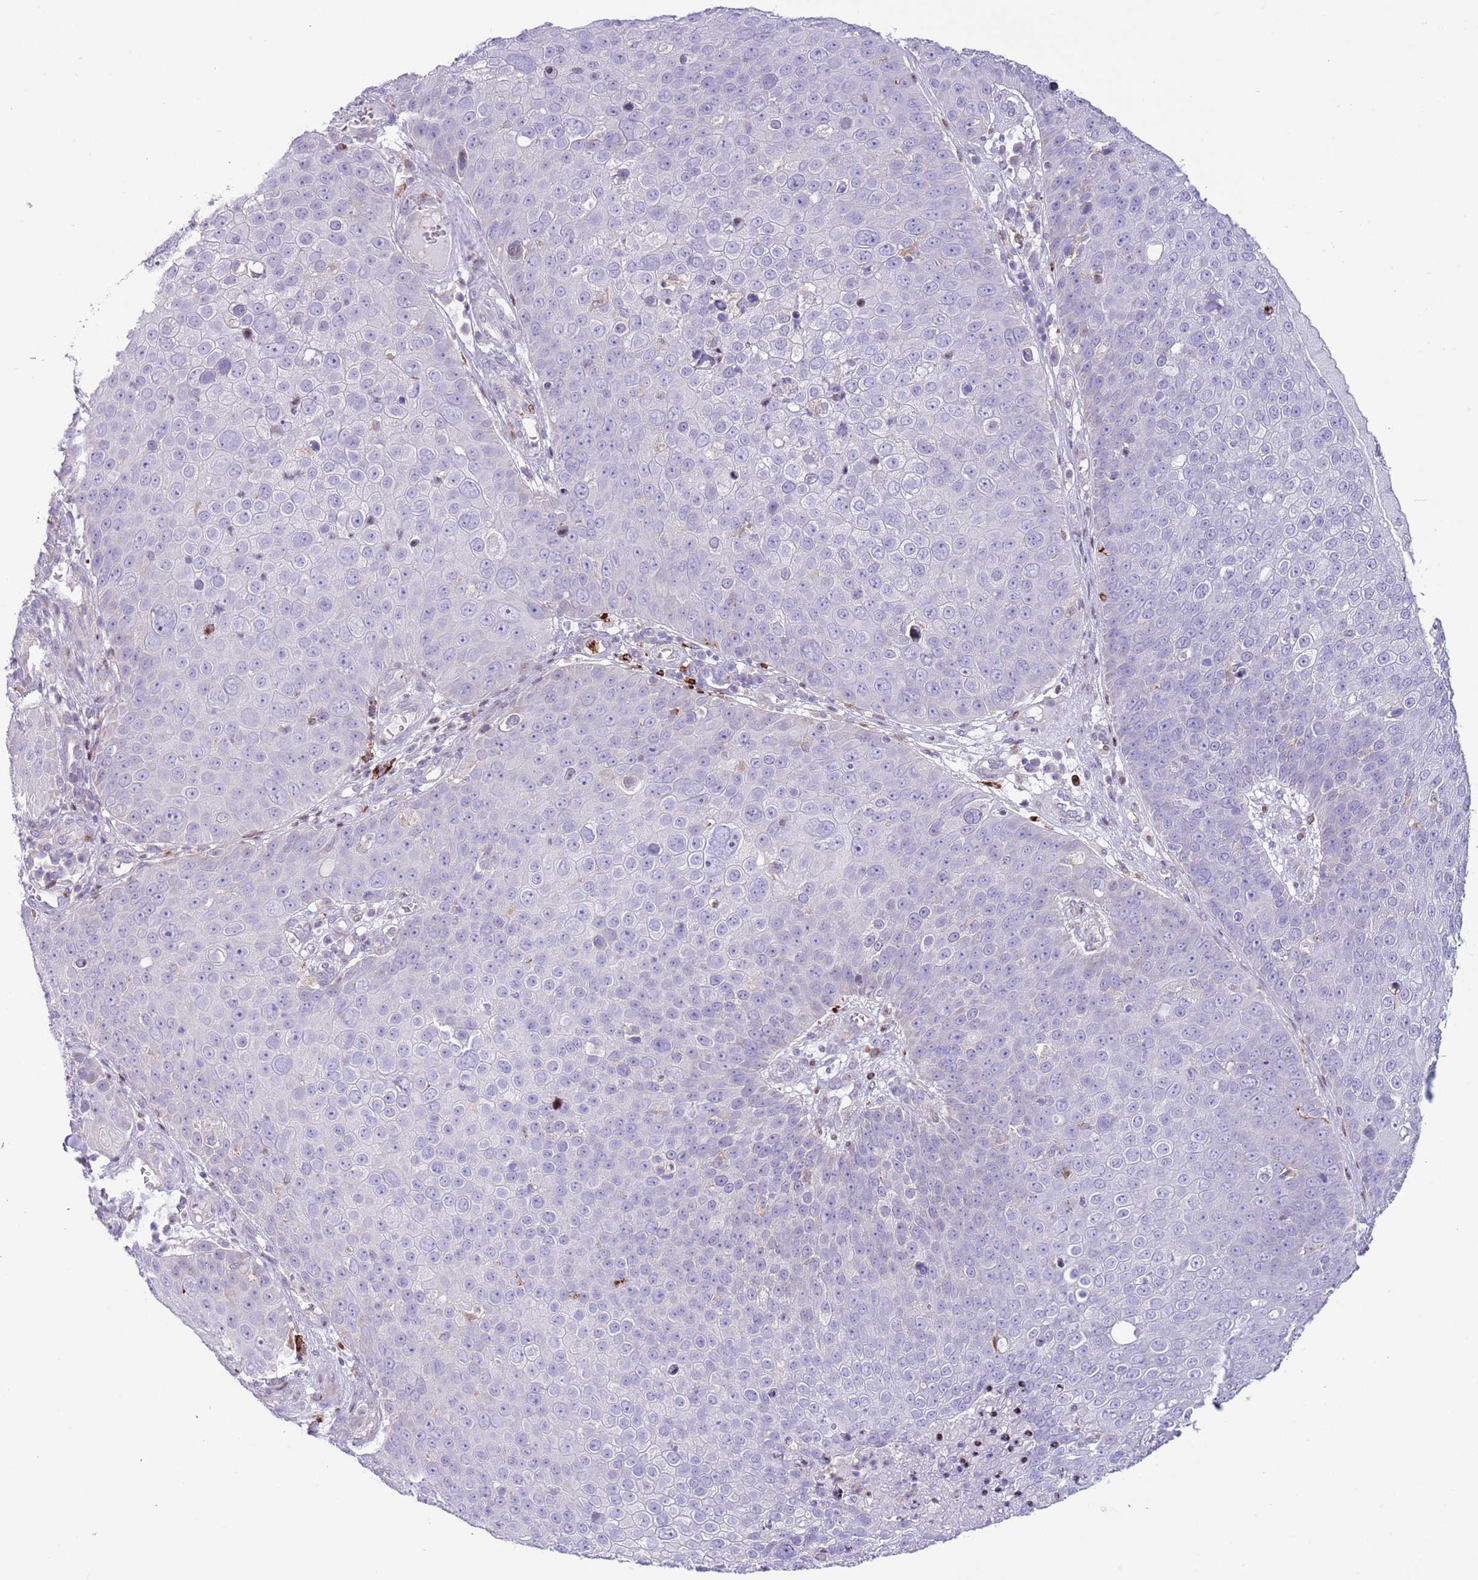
{"staining": {"intensity": "negative", "quantity": "none", "location": "none"}, "tissue": "skin cancer", "cell_type": "Tumor cells", "image_type": "cancer", "snomed": [{"axis": "morphology", "description": "Squamous cell carcinoma, NOS"}, {"axis": "topography", "description": "Skin"}], "caption": "This is a image of immunohistochemistry (IHC) staining of skin cancer, which shows no positivity in tumor cells.", "gene": "ANO8", "patient": {"sex": "male", "age": 71}}